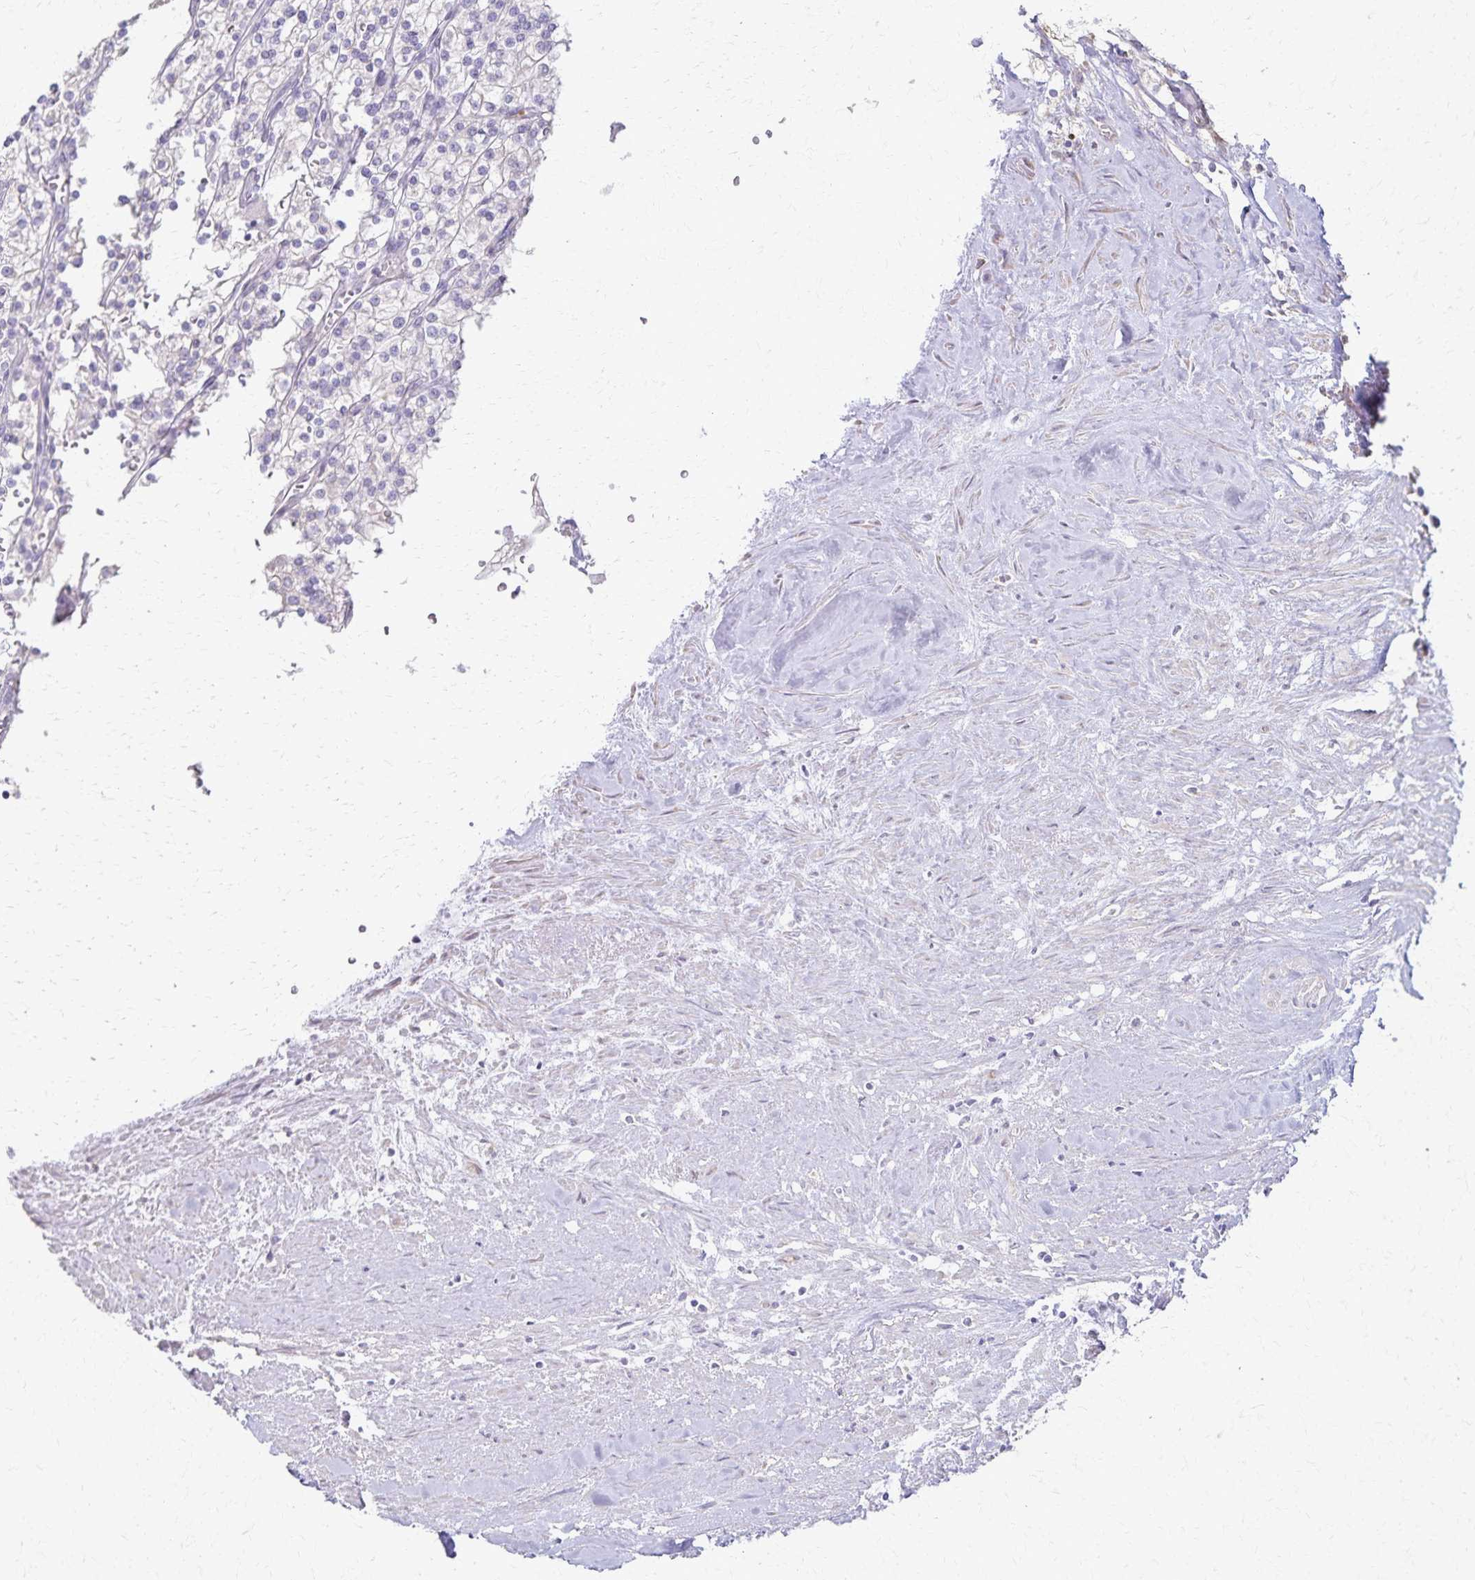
{"staining": {"intensity": "negative", "quantity": "none", "location": "none"}, "tissue": "renal cancer", "cell_type": "Tumor cells", "image_type": "cancer", "snomed": [{"axis": "morphology", "description": "Adenocarcinoma, NOS"}, {"axis": "topography", "description": "Kidney"}], "caption": "Tumor cells show no significant expression in renal cancer.", "gene": "KISS1", "patient": {"sex": "male", "age": 80}}